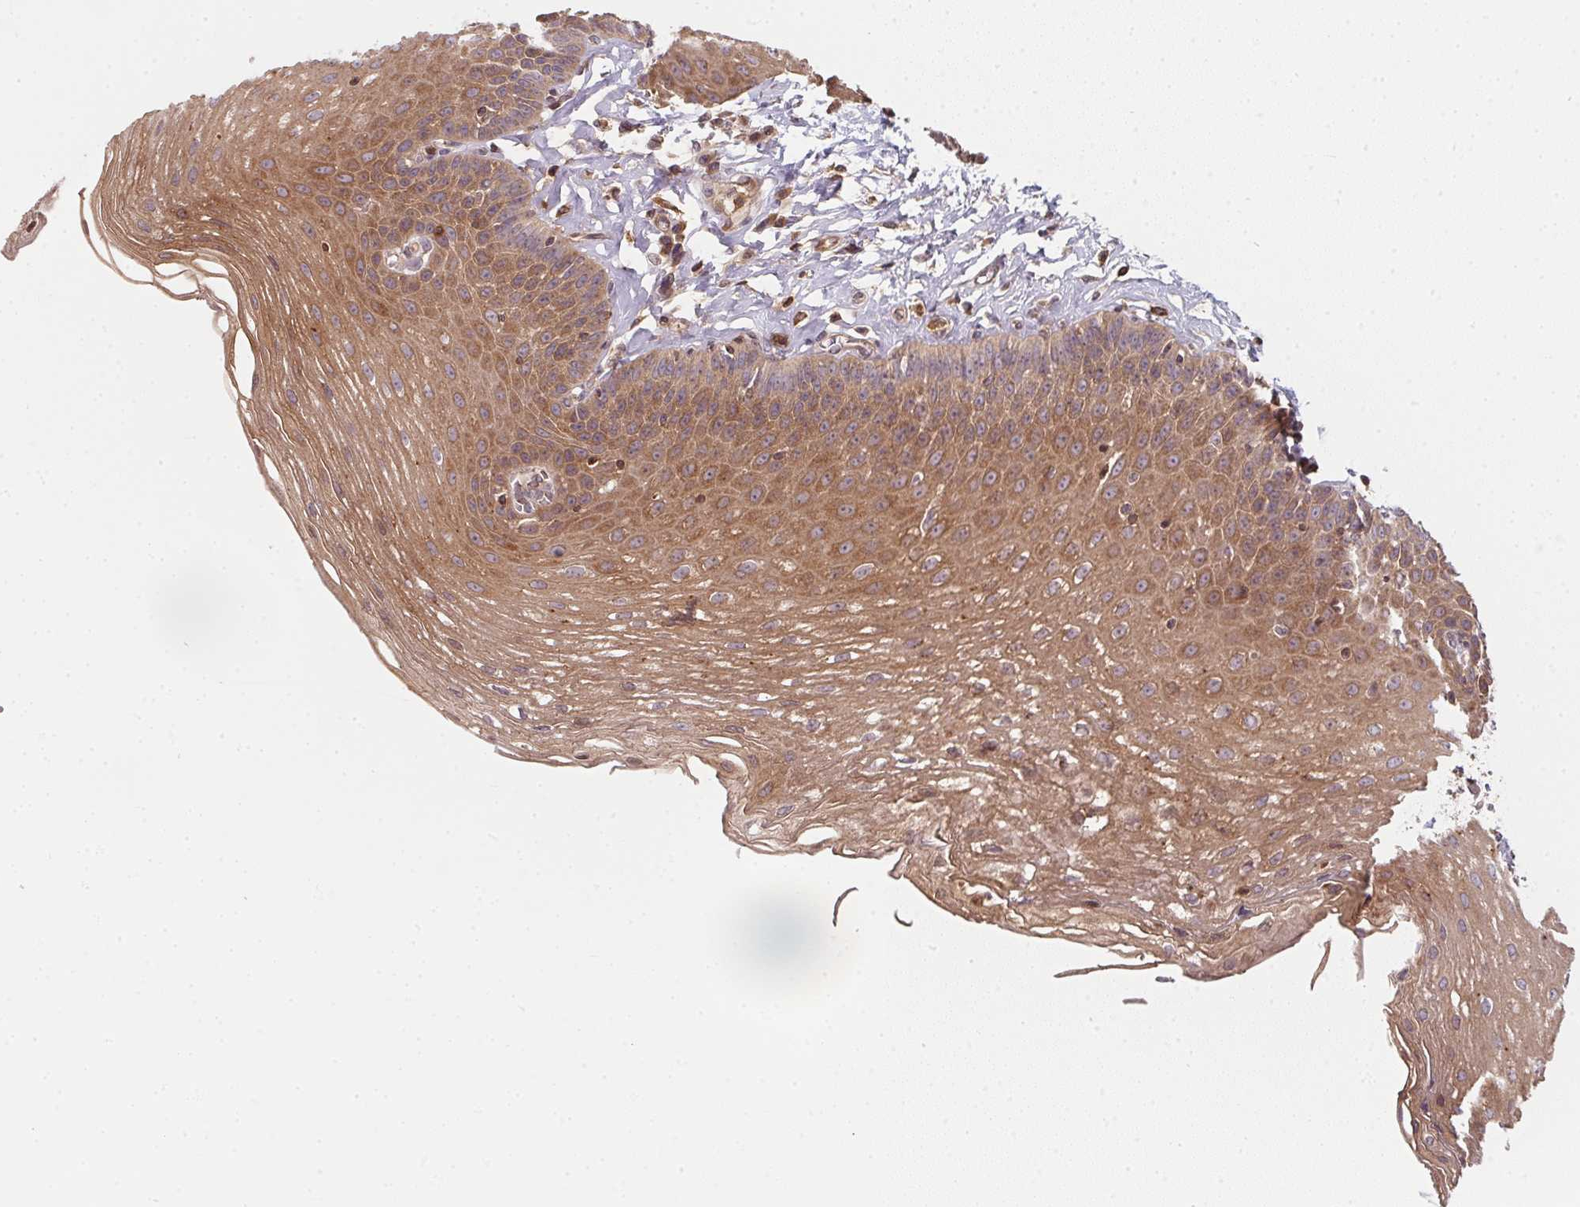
{"staining": {"intensity": "moderate", "quantity": "25%-75%", "location": "cytoplasmic/membranous"}, "tissue": "esophagus", "cell_type": "Squamous epithelial cells", "image_type": "normal", "snomed": [{"axis": "morphology", "description": "Normal tissue, NOS"}, {"axis": "topography", "description": "Esophagus"}], "caption": "Esophagus stained for a protein (brown) reveals moderate cytoplasmic/membranous positive staining in about 25%-75% of squamous epithelial cells.", "gene": "ANKRD13A", "patient": {"sex": "female", "age": 81}}